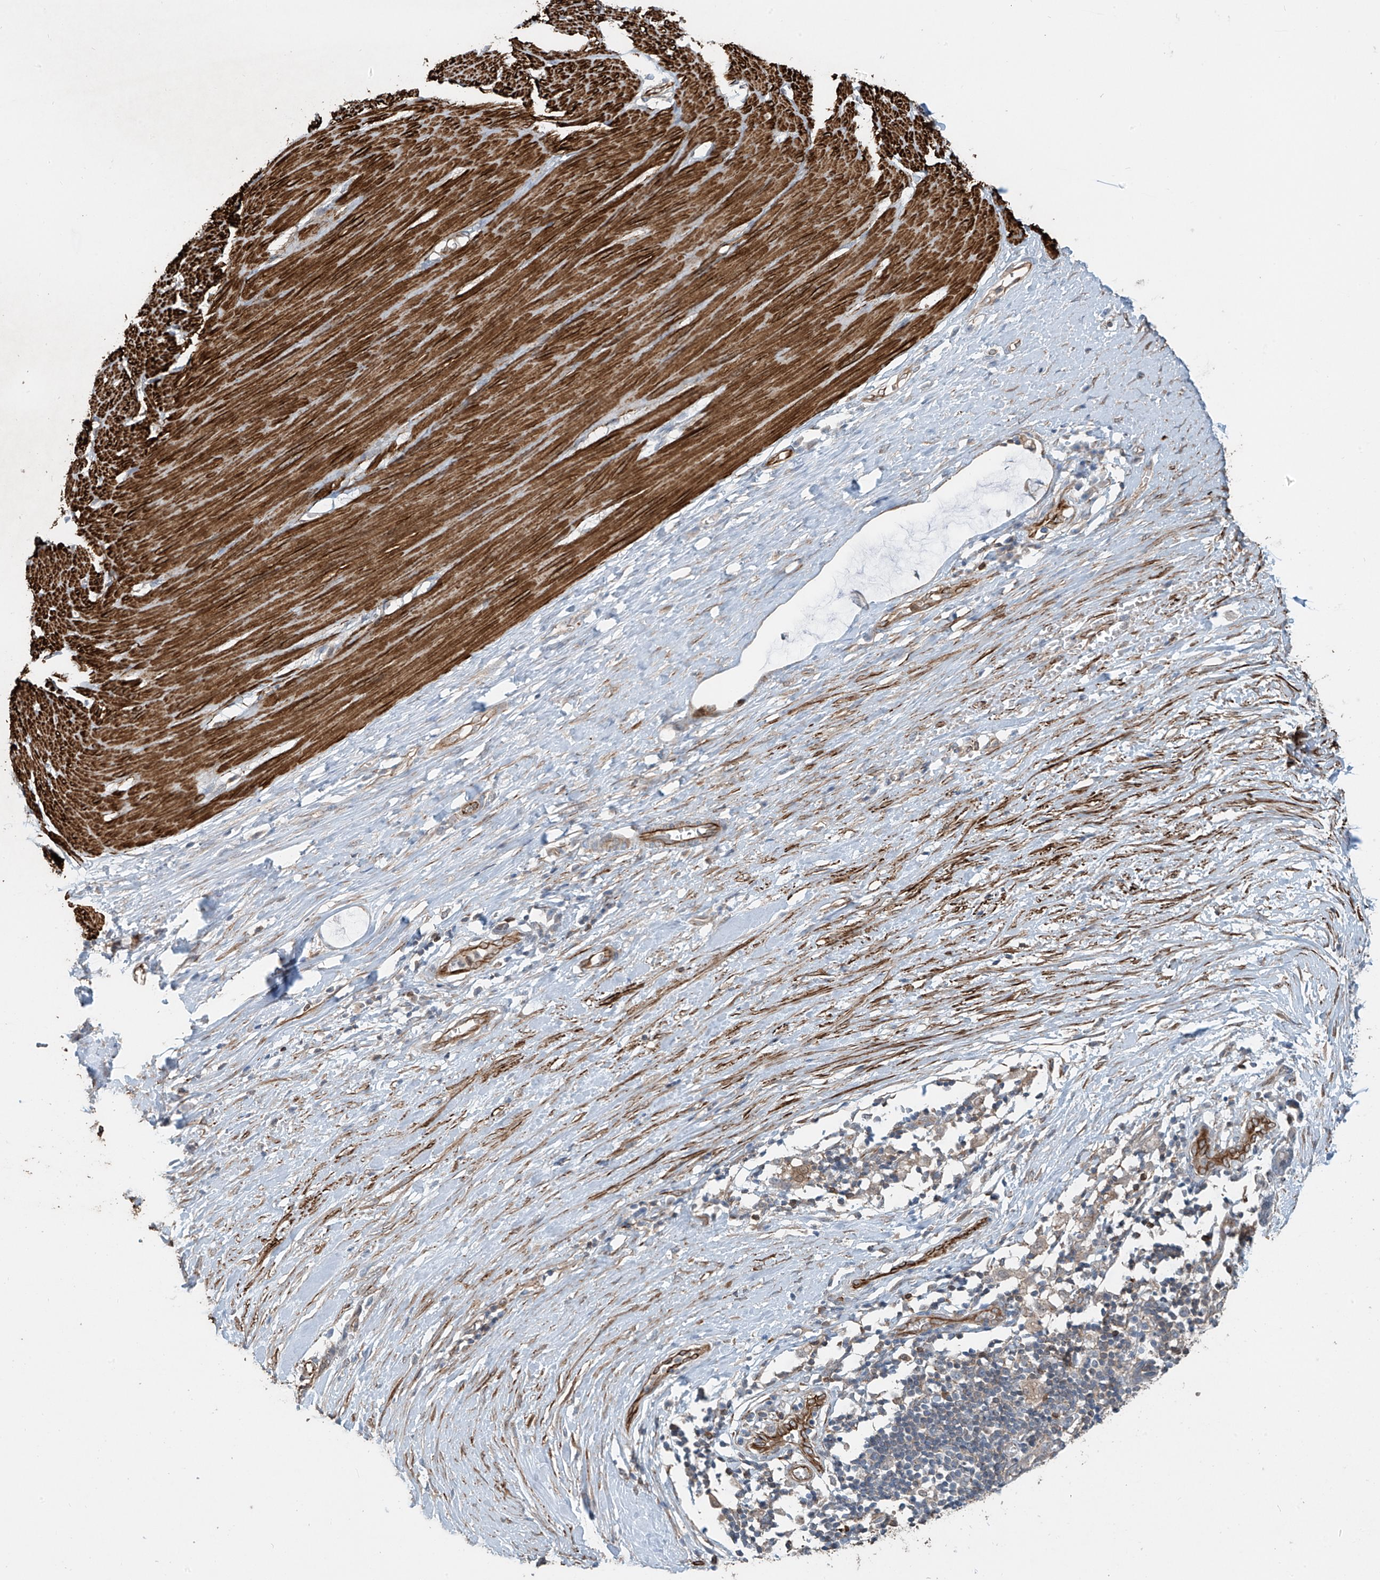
{"staining": {"intensity": "strong", "quantity": ">75%", "location": "cytoplasmic/membranous"}, "tissue": "smooth muscle", "cell_type": "Smooth muscle cells", "image_type": "normal", "snomed": [{"axis": "morphology", "description": "Normal tissue, NOS"}, {"axis": "morphology", "description": "Adenocarcinoma, NOS"}, {"axis": "topography", "description": "Colon"}, {"axis": "topography", "description": "Peripheral nerve tissue"}], "caption": "Protein staining by immunohistochemistry (IHC) exhibits strong cytoplasmic/membranous expression in approximately >75% of smooth muscle cells in unremarkable smooth muscle. (DAB (3,3'-diaminobenzidine) IHC, brown staining for protein, blue staining for nuclei).", "gene": "SH3BGRL3", "patient": {"sex": "male", "age": 14}}